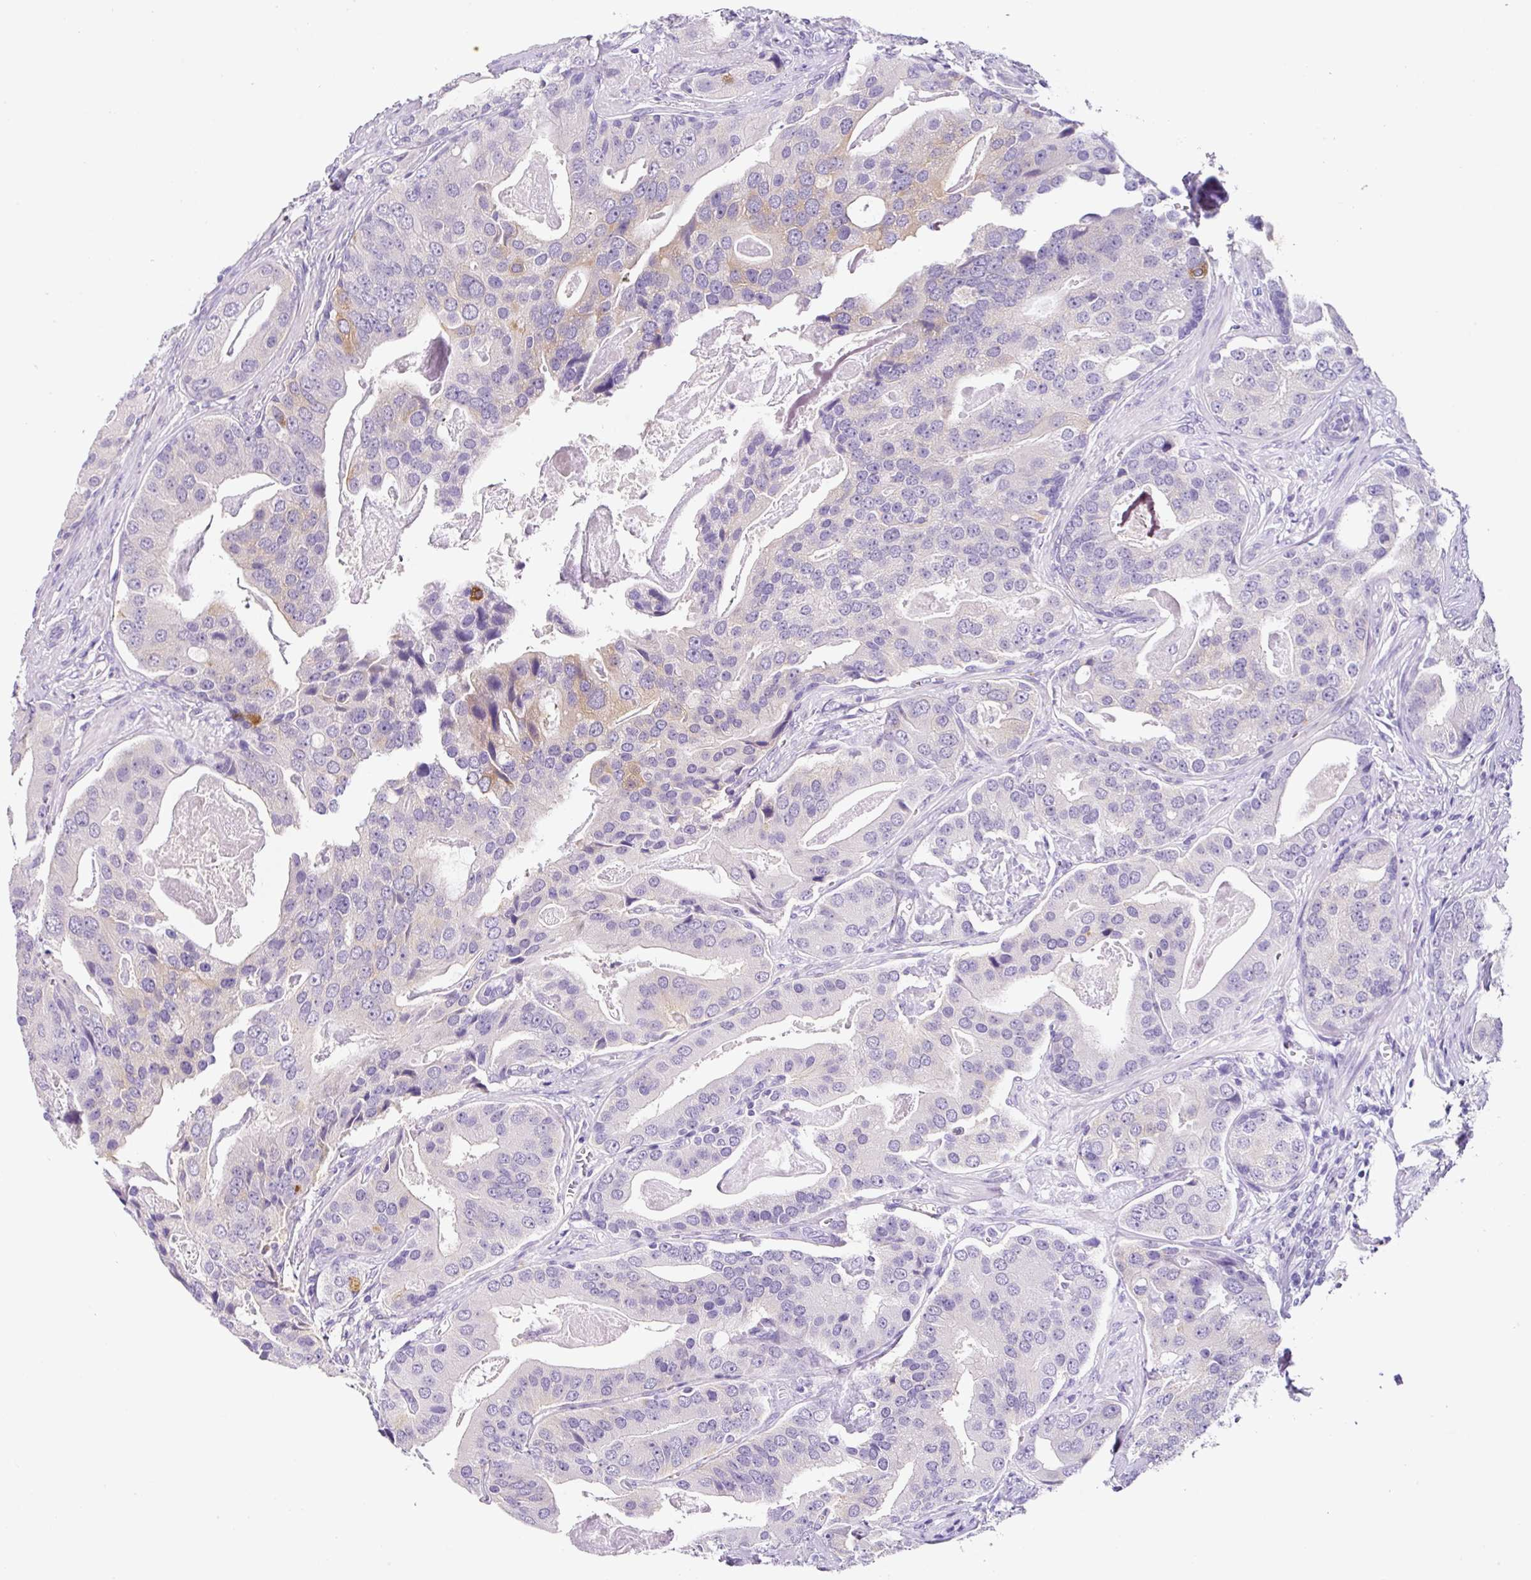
{"staining": {"intensity": "weak", "quantity": "<25%", "location": "cytoplasmic/membranous"}, "tissue": "prostate cancer", "cell_type": "Tumor cells", "image_type": "cancer", "snomed": [{"axis": "morphology", "description": "Adenocarcinoma, High grade"}, {"axis": "topography", "description": "Prostate"}], "caption": "IHC histopathology image of neoplastic tissue: human prostate cancer (high-grade adenocarcinoma) stained with DAB (3,3'-diaminobenzidine) demonstrates no significant protein expression in tumor cells.", "gene": "SYP", "patient": {"sex": "male", "age": 71}}